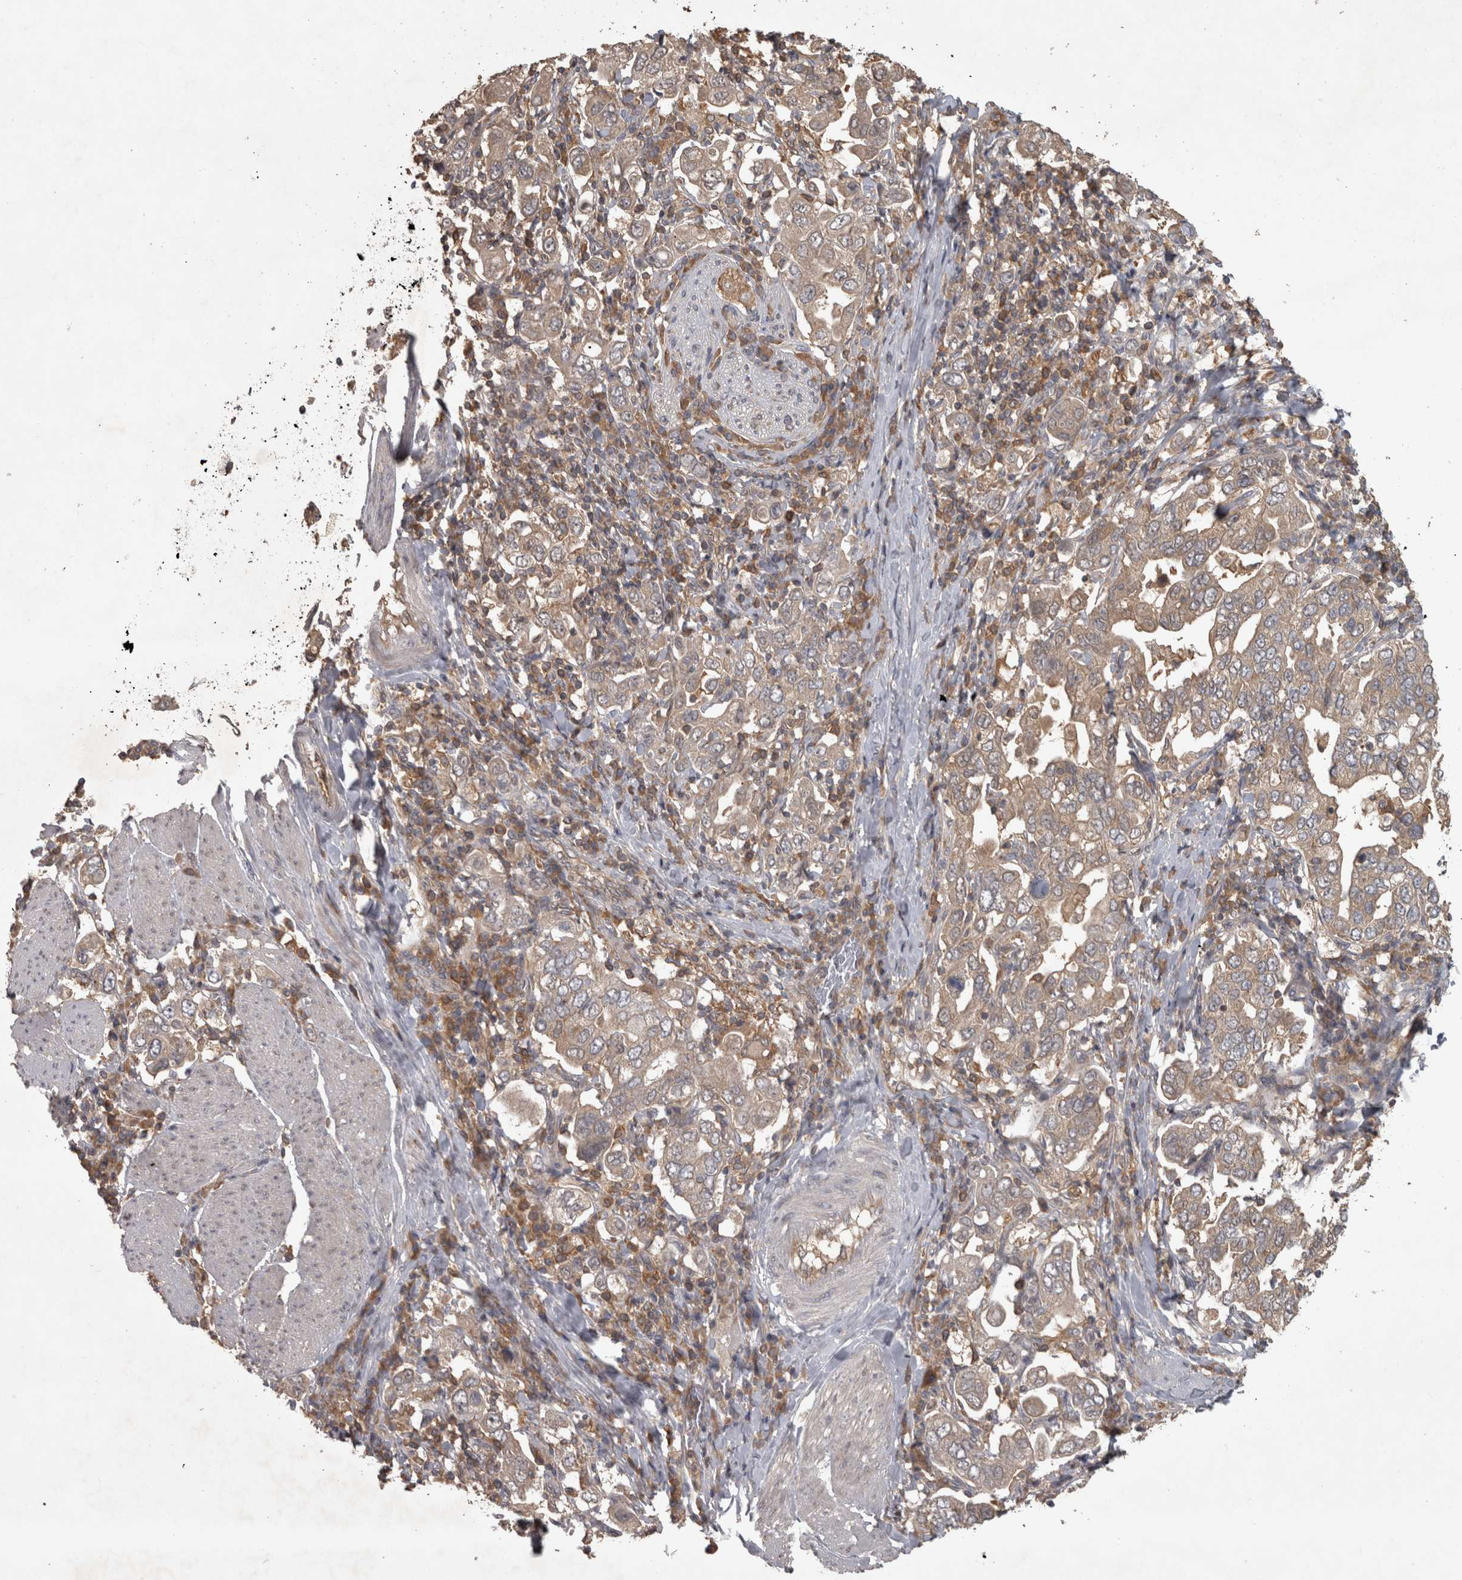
{"staining": {"intensity": "weak", "quantity": "25%-75%", "location": "cytoplasmic/membranous"}, "tissue": "stomach cancer", "cell_type": "Tumor cells", "image_type": "cancer", "snomed": [{"axis": "morphology", "description": "Adenocarcinoma, NOS"}, {"axis": "topography", "description": "Stomach, upper"}], "caption": "Human adenocarcinoma (stomach) stained for a protein (brown) displays weak cytoplasmic/membranous positive expression in approximately 25%-75% of tumor cells.", "gene": "MICU3", "patient": {"sex": "male", "age": 62}}